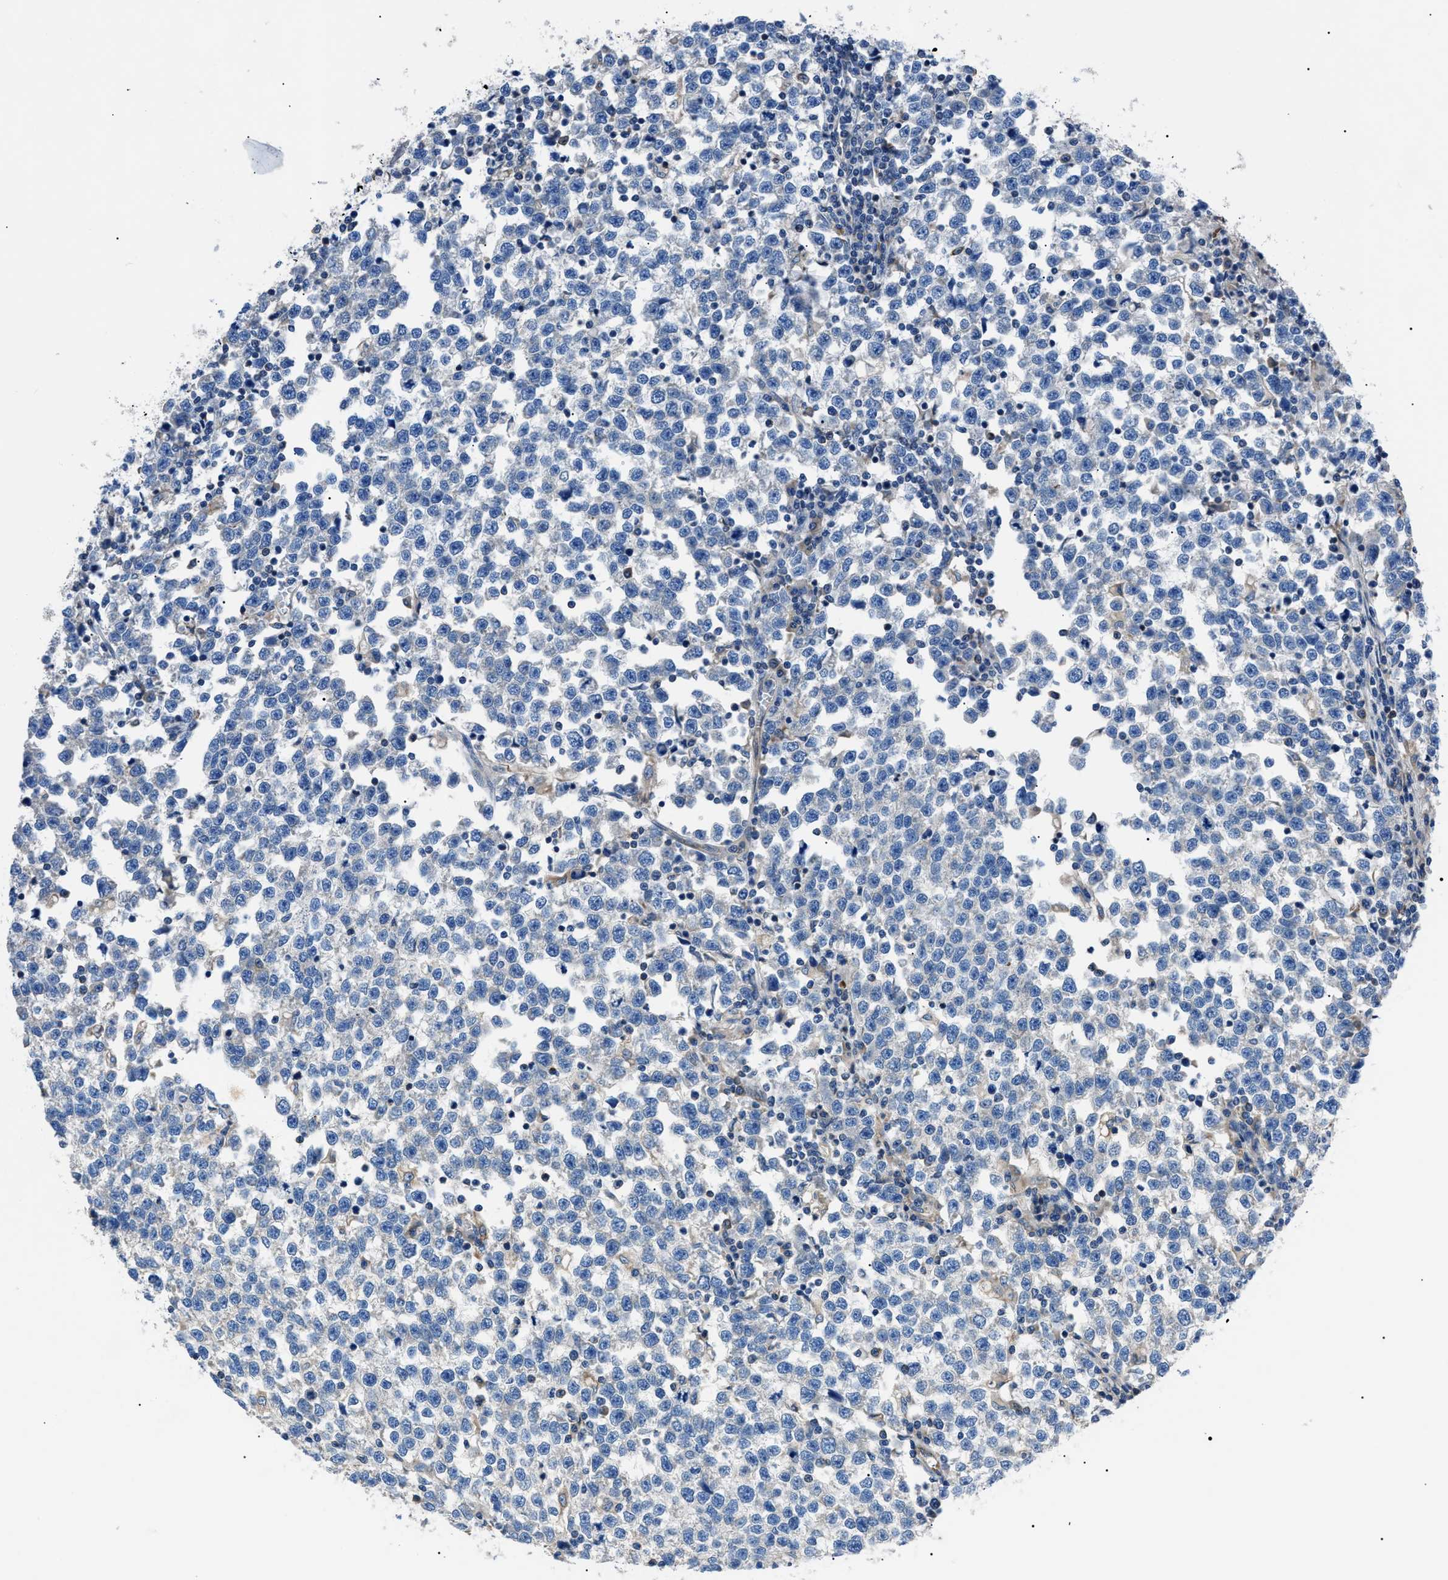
{"staining": {"intensity": "negative", "quantity": "none", "location": "none"}, "tissue": "testis cancer", "cell_type": "Tumor cells", "image_type": "cancer", "snomed": [{"axis": "morphology", "description": "Normal tissue, NOS"}, {"axis": "morphology", "description": "Seminoma, NOS"}, {"axis": "topography", "description": "Testis"}], "caption": "High power microscopy micrograph of an IHC image of testis cancer, revealing no significant staining in tumor cells.", "gene": "ZDHHC24", "patient": {"sex": "male", "age": 43}}